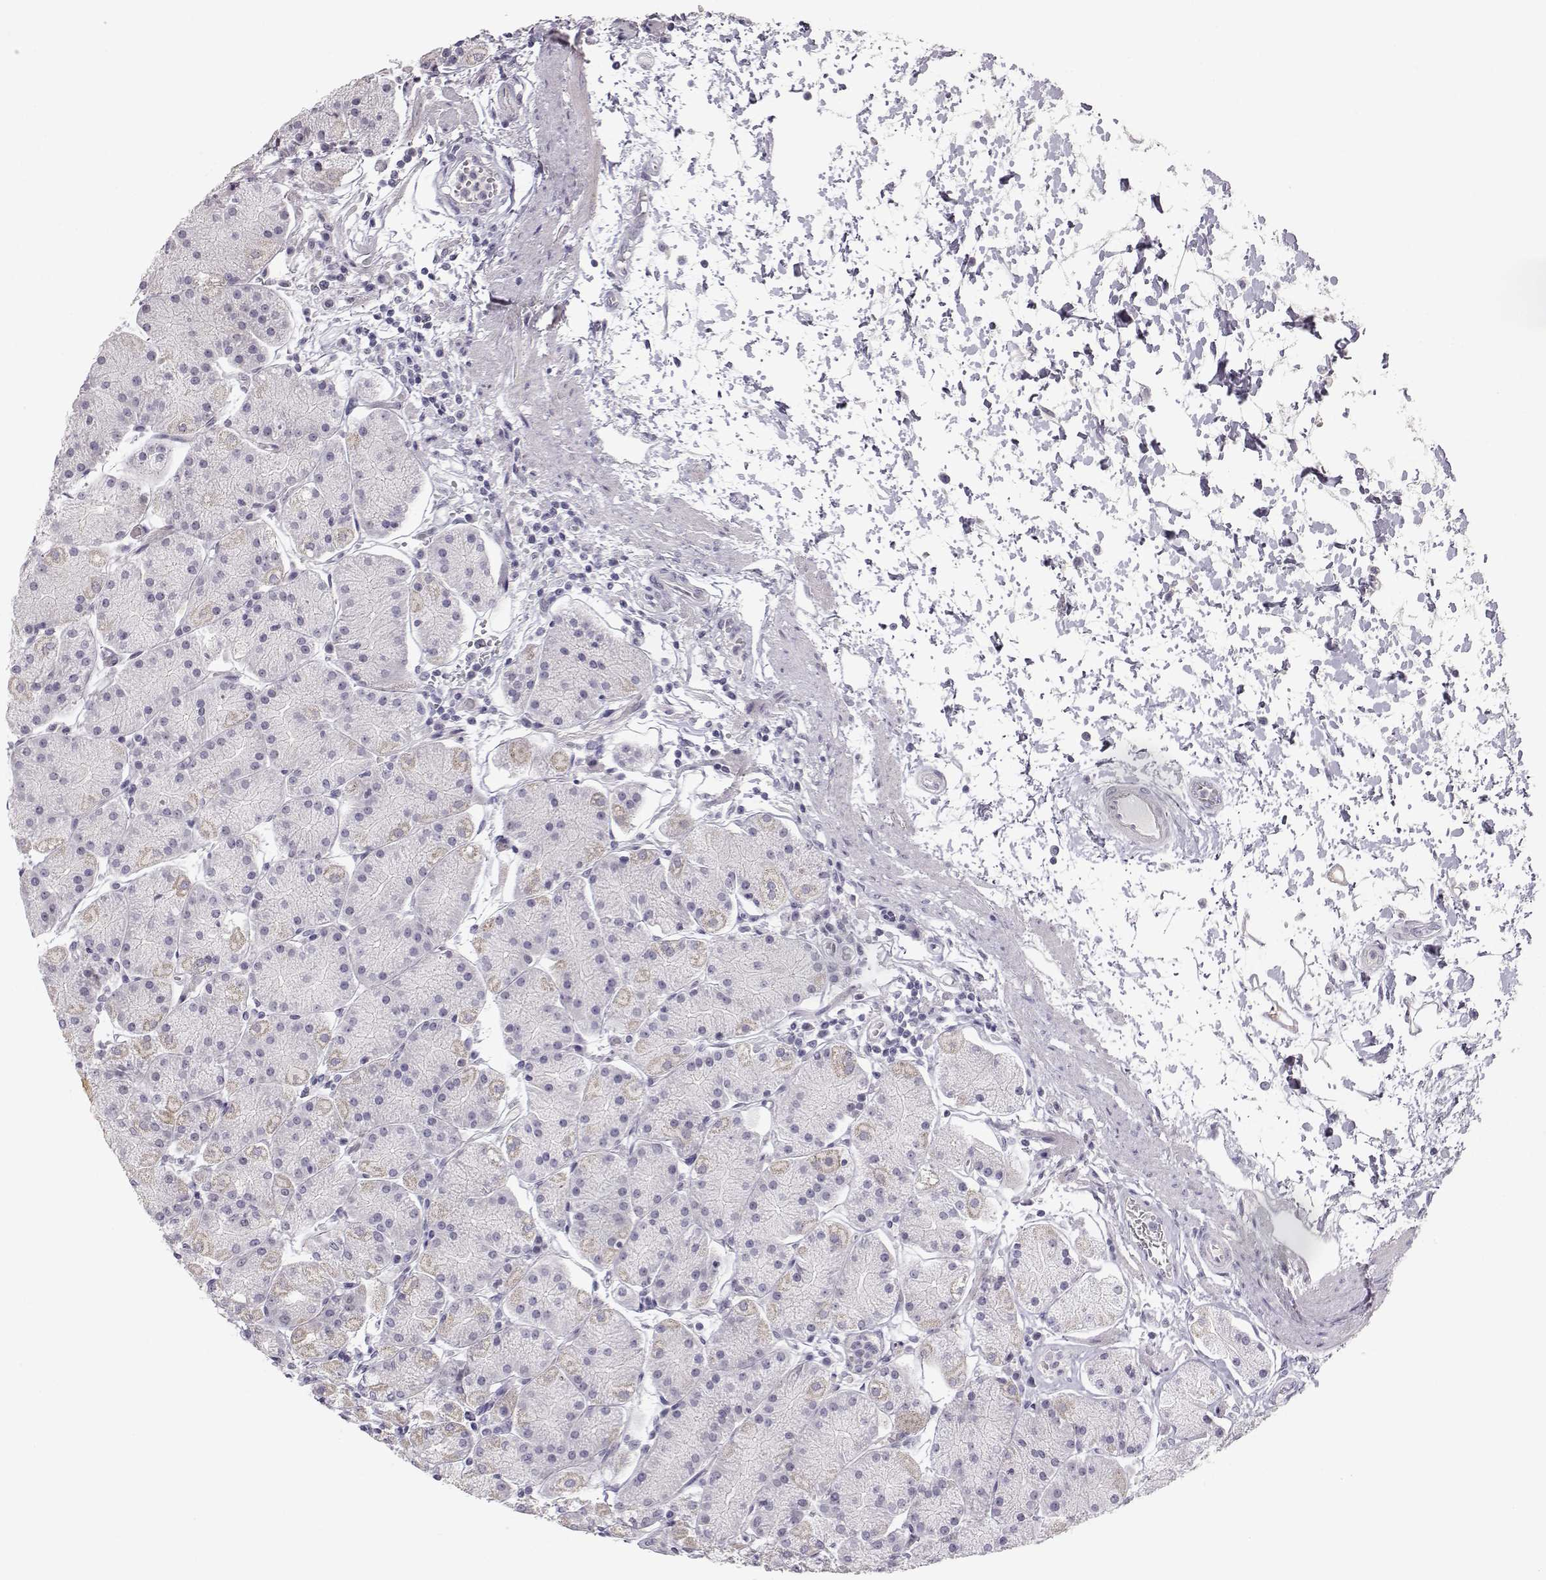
{"staining": {"intensity": "weak", "quantity": "<25%", "location": "cytoplasmic/membranous"}, "tissue": "stomach", "cell_type": "Glandular cells", "image_type": "normal", "snomed": [{"axis": "morphology", "description": "Normal tissue, NOS"}, {"axis": "topography", "description": "Stomach"}], "caption": "DAB (3,3'-diaminobenzidine) immunohistochemical staining of normal stomach shows no significant staining in glandular cells. Brightfield microscopy of immunohistochemistry stained with DAB (3,3'-diaminobenzidine) (brown) and hematoxylin (blue), captured at high magnification.", "gene": "MYCBPAP", "patient": {"sex": "male", "age": 54}}